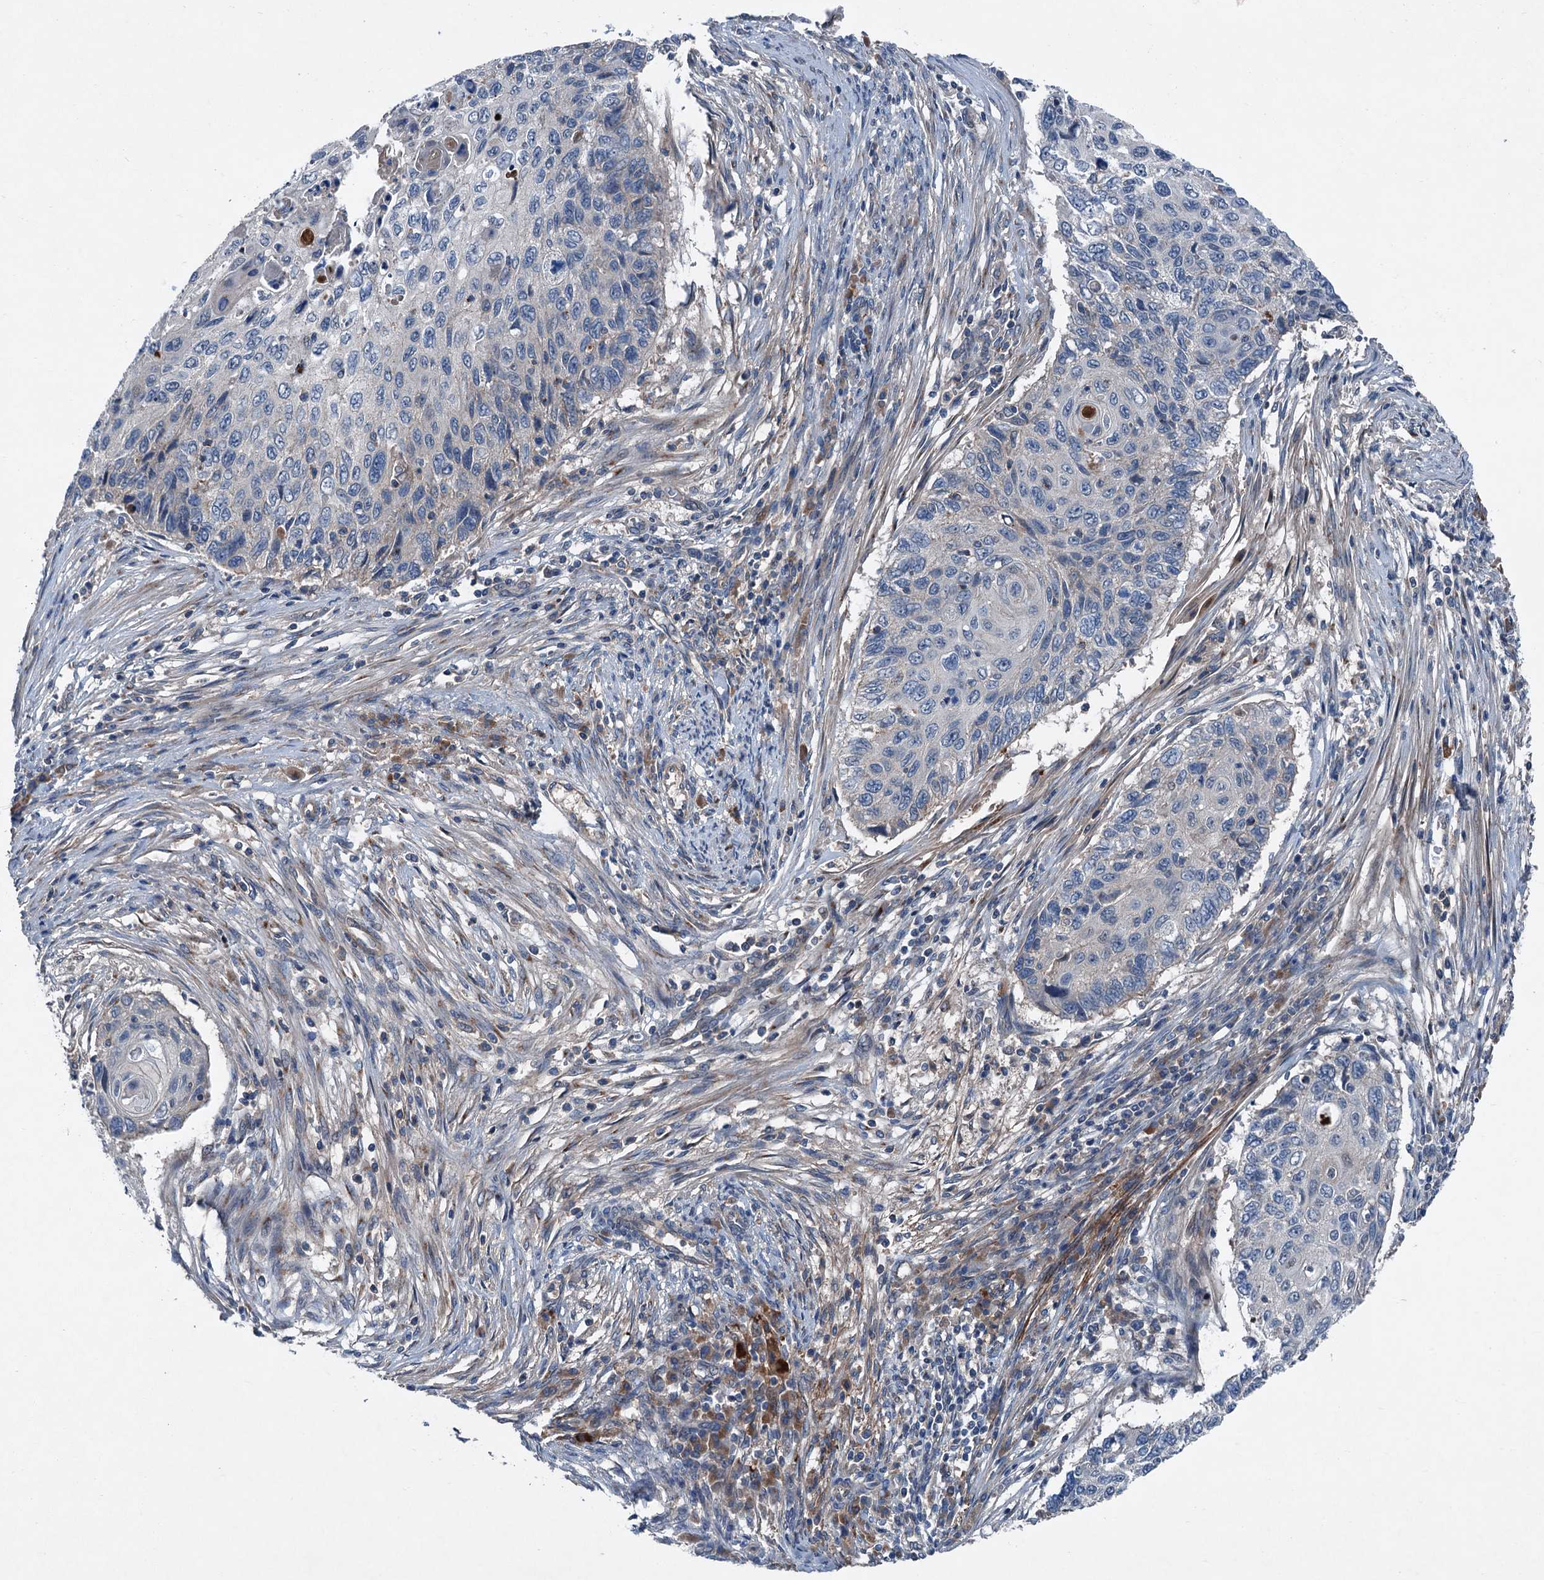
{"staining": {"intensity": "negative", "quantity": "none", "location": "none"}, "tissue": "cervical cancer", "cell_type": "Tumor cells", "image_type": "cancer", "snomed": [{"axis": "morphology", "description": "Squamous cell carcinoma, NOS"}, {"axis": "topography", "description": "Cervix"}], "caption": "DAB immunohistochemical staining of cervical cancer (squamous cell carcinoma) reveals no significant positivity in tumor cells.", "gene": "SLC2A10", "patient": {"sex": "female", "age": 70}}